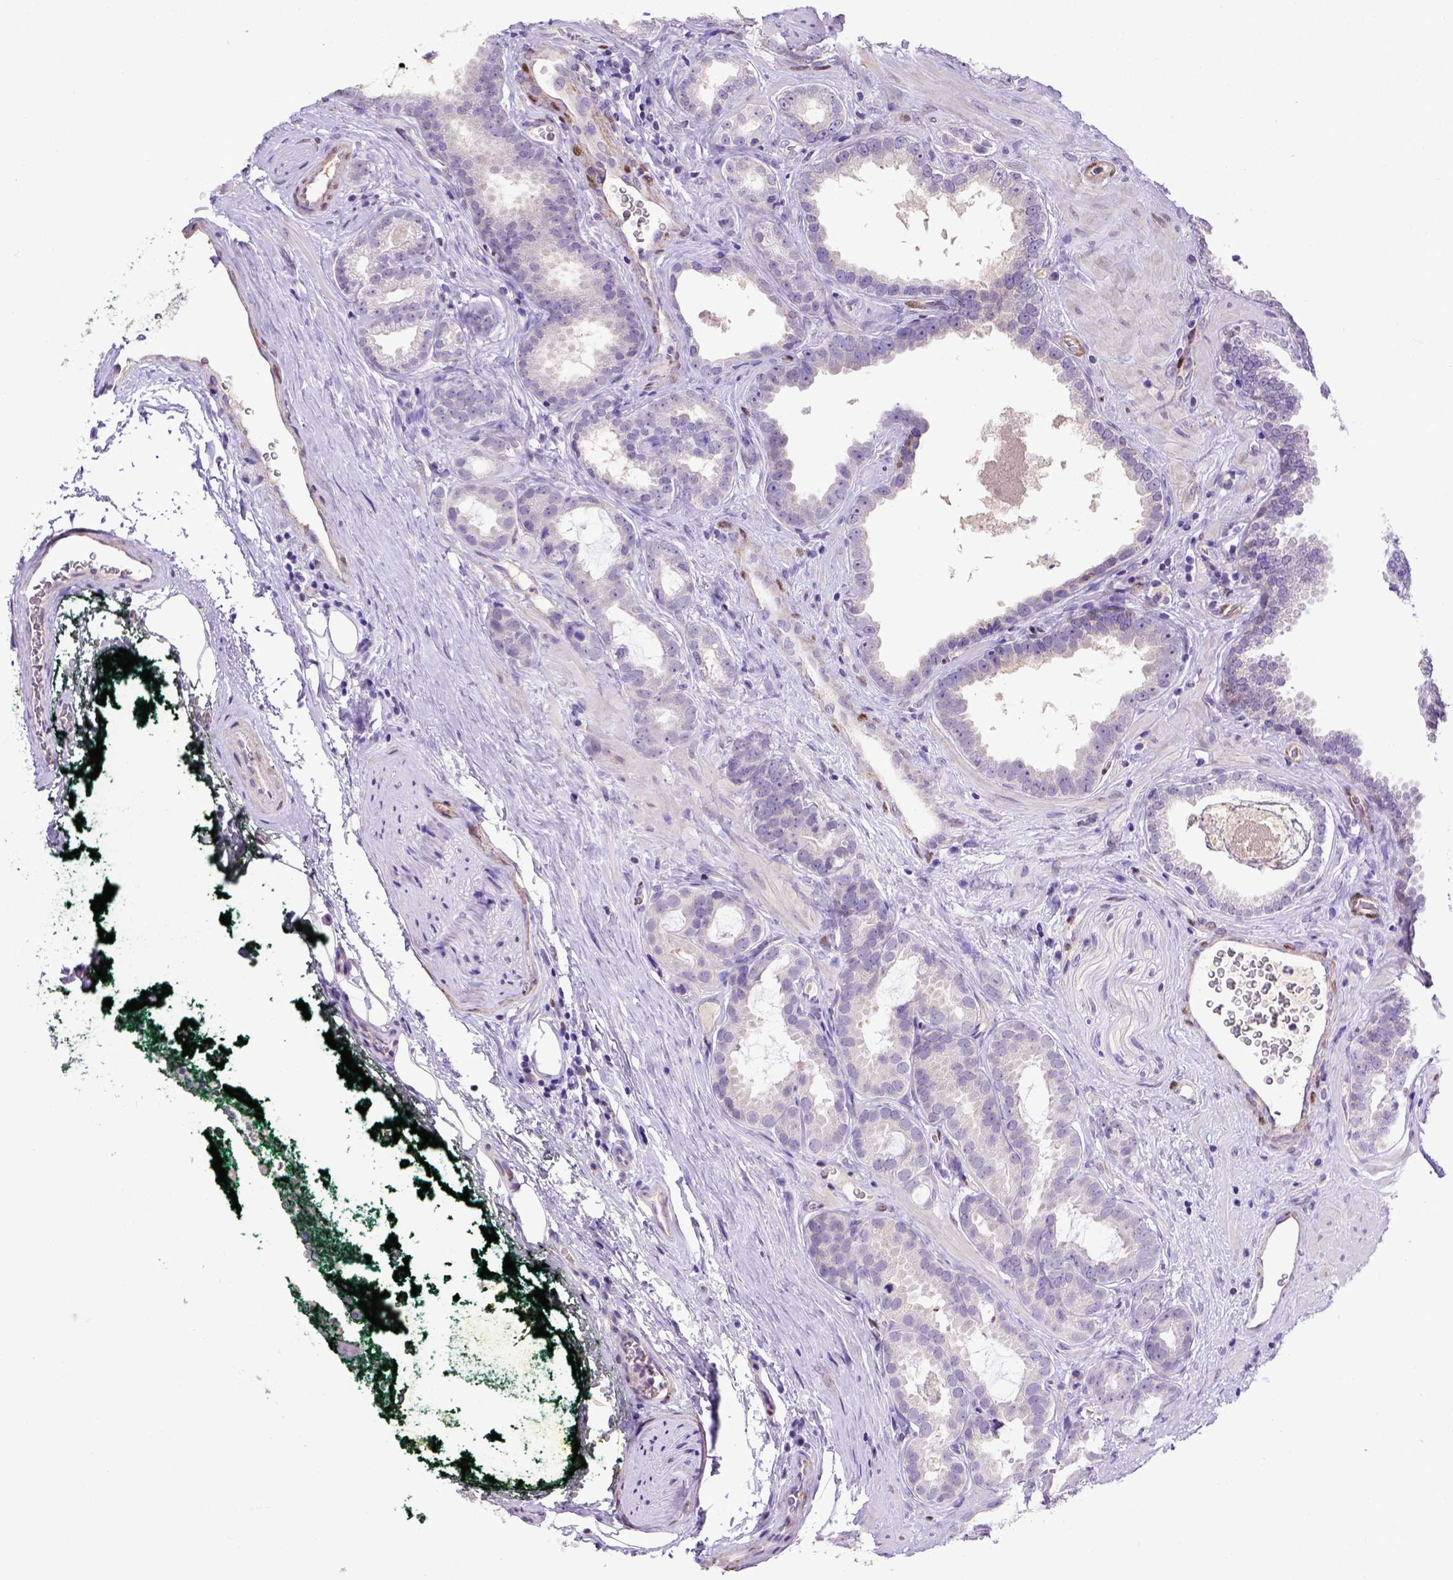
{"staining": {"intensity": "negative", "quantity": "none", "location": "none"}, "tissue": "prostate cancer", "cell_type": "Tumor cells", "image_type": "cancer", "snomed": [{"axis": "morphology", "description": "Adenocarcinoma, NOS"}, {"axis": "topography", "description": "Prostate"}], "caption": "This image is of prostate cancer stained with immunohistochemistry to label a protein in brown with the nuclei are counter-stained blue. There is no positivity in tumor cells.", "gene": "BTN1A1", "patient": {"sex": "male", "age": 64}}